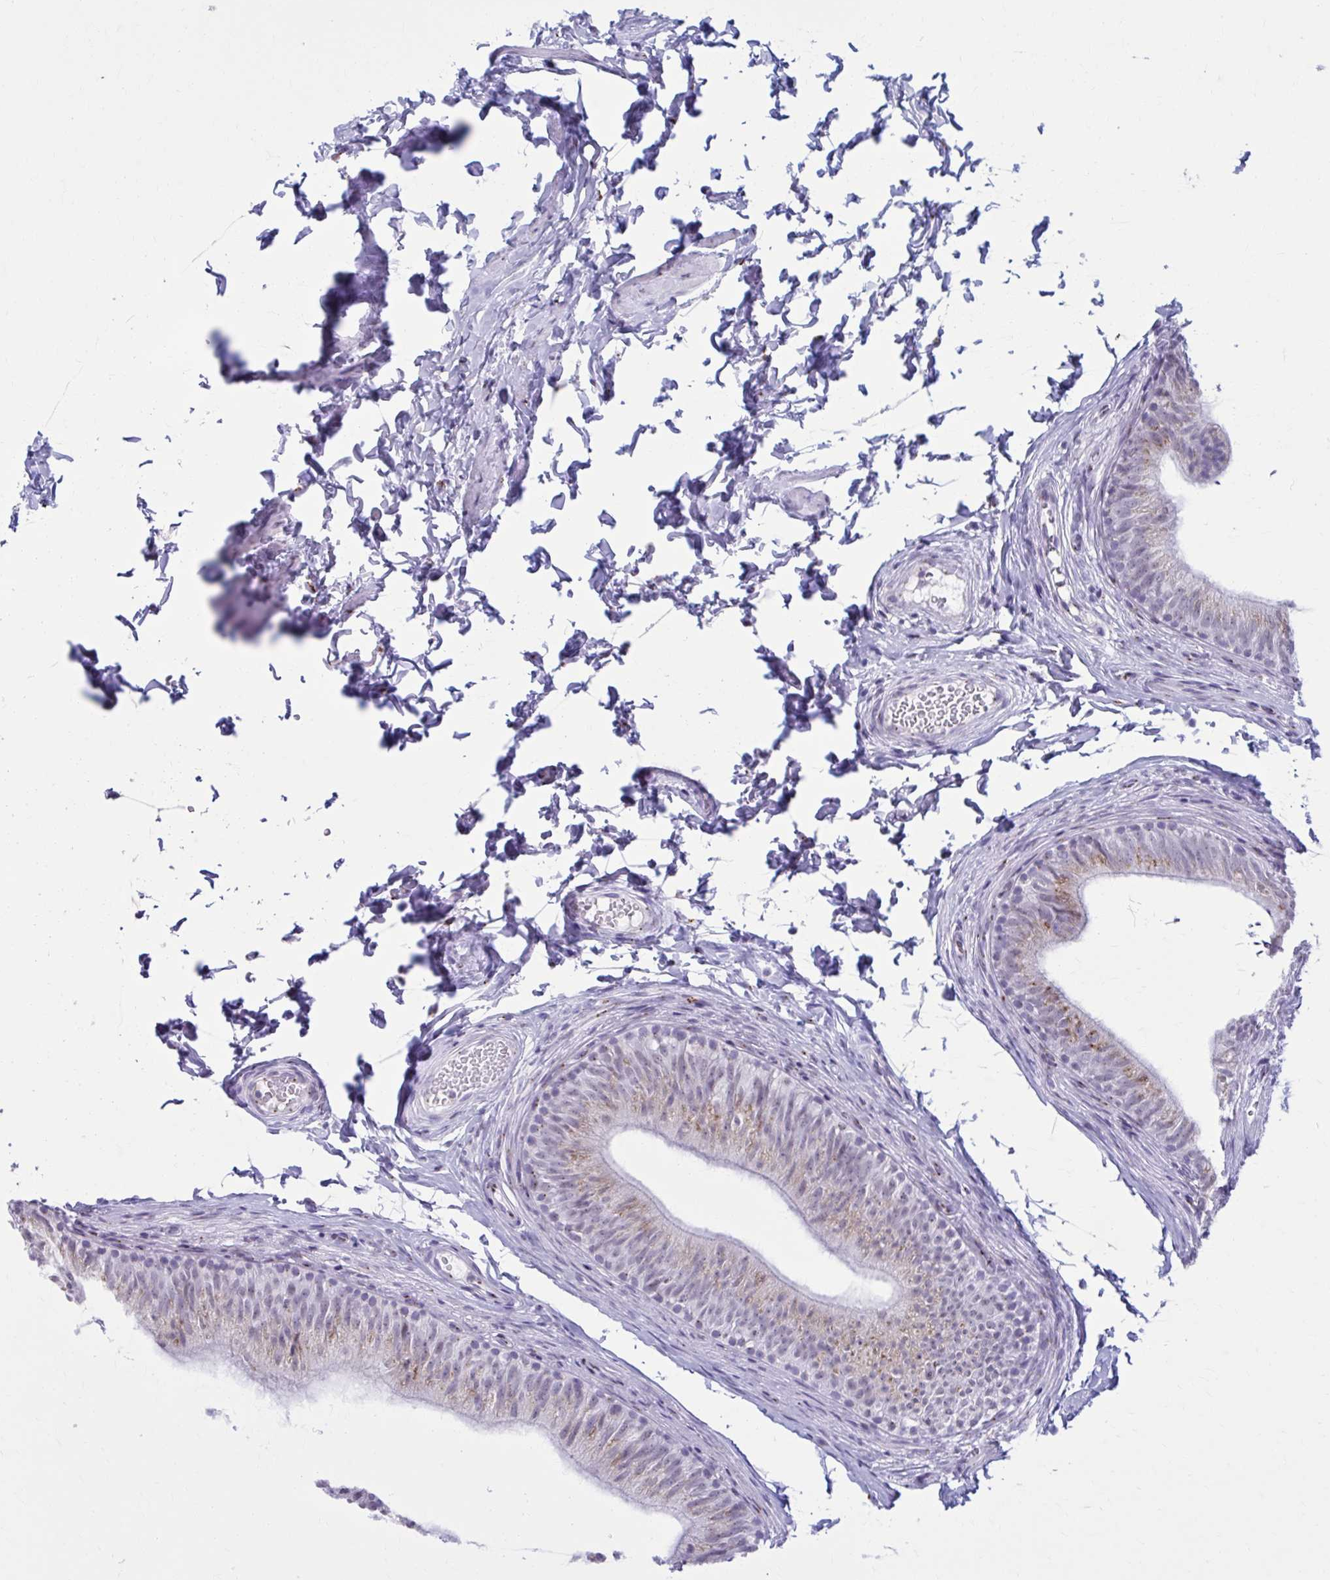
{"staining": {"intensity": "moderate", "quantity": "25%-75%", "location": "cytoplasmic/membranous"}, "tissue": "epididymis", "cell_type": "Glandular cells", "image_type": "normal", "snomed": [{"axis": "morphology", "description": "Normal tissue, NOS"}, {"axis": "topography", "description": "Epididymis, spermatic cord, NOS"}, {"axis": "topography", "description": "Epididymis"}, {"axis": "topography", "description": "Peripheral nerve tissue"}], "caption": "IHC staining of normal epididymis, which shows medium levels of moderate cytoplasmic/membranous staining in about 25%-75% of glandular cells indicating moderate cytoplasmic/membranous protein positivity. The staining was performed using DAB (3,3'-diaminobenzidine) (brown) for protein detection and nuclei were counterstained in hematoxylin (blue).", "gene": "ZNF682", "patient": {"sex": "male", "age": 29}}